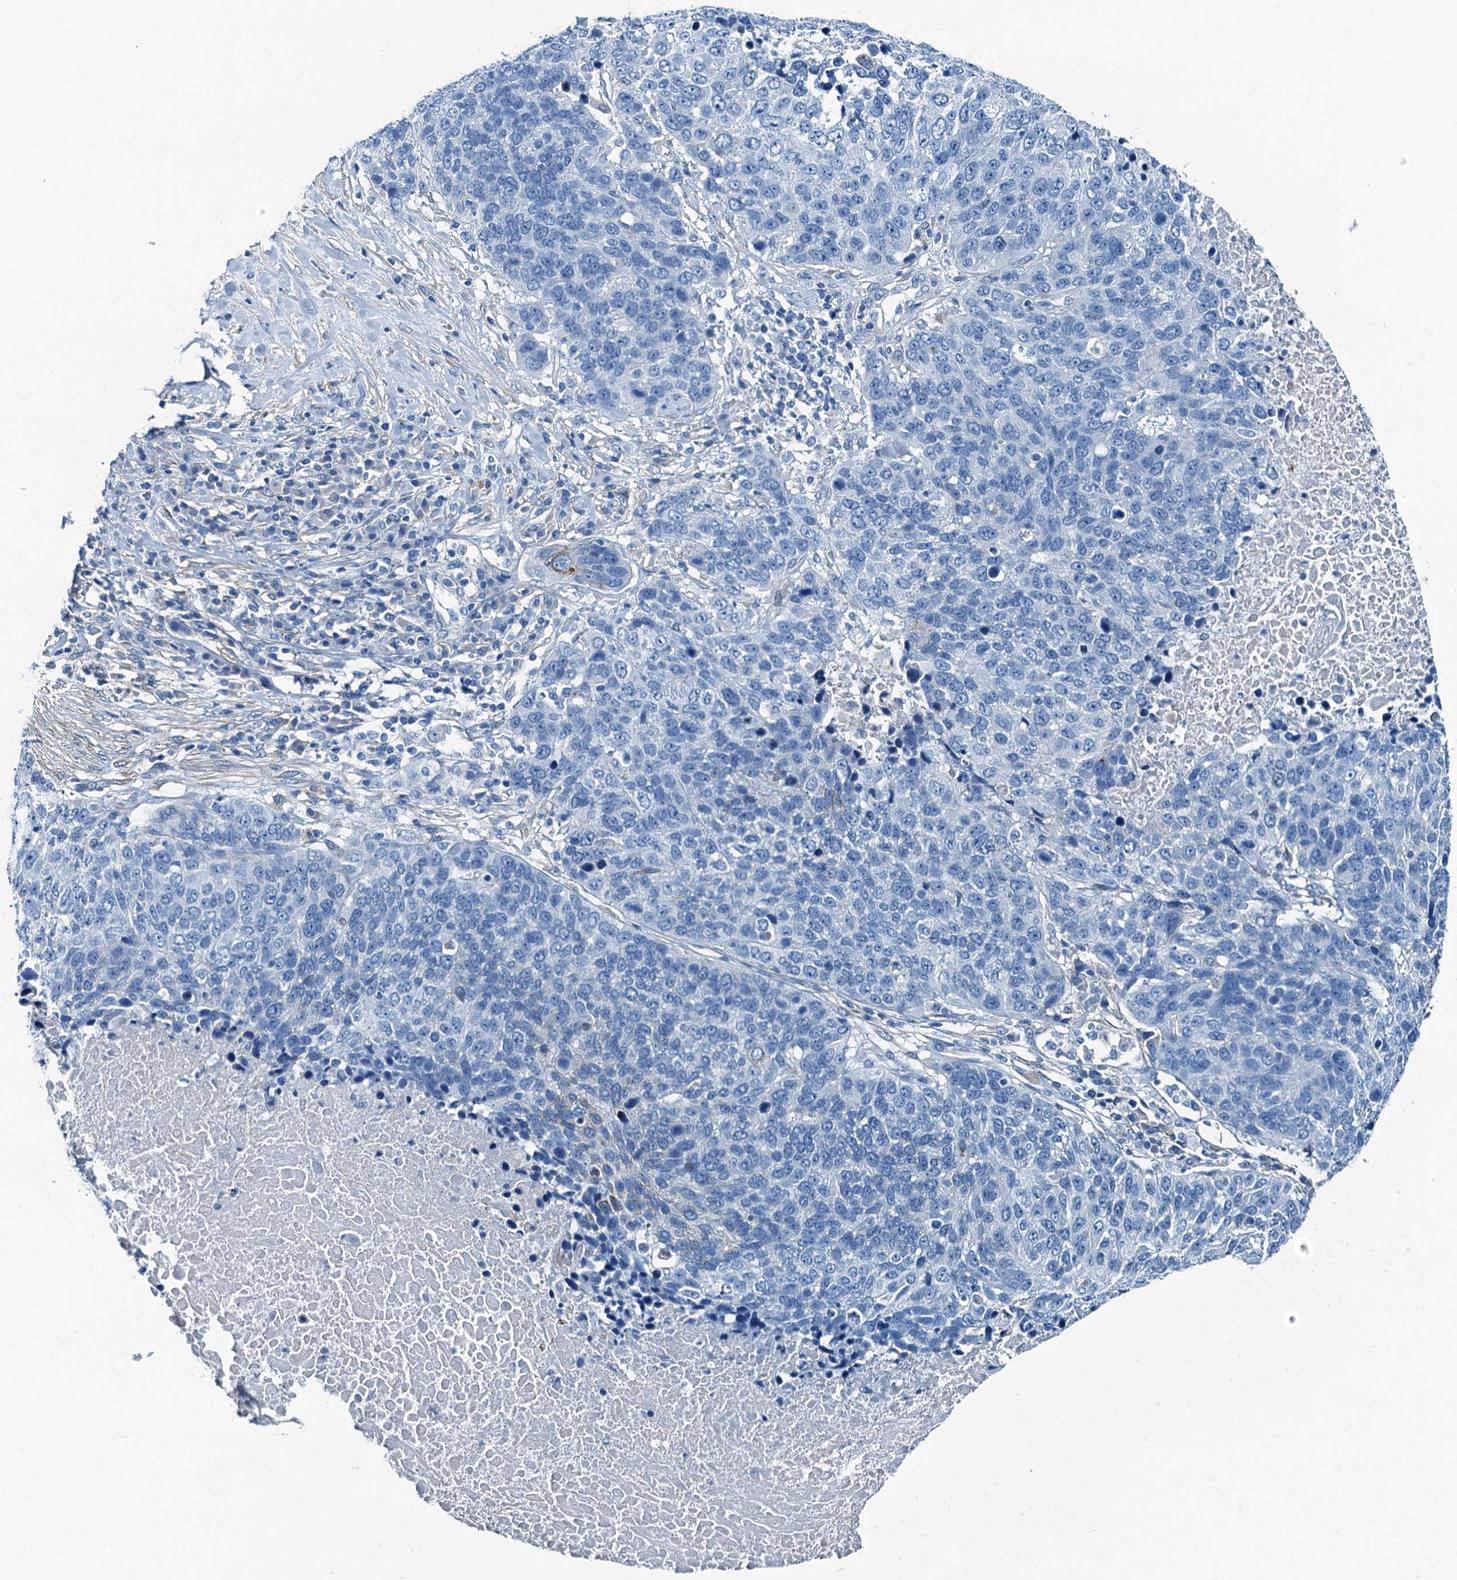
{"staining": {"intensity": "negative", "quantity": "none", "location": "none"}, "tissue": "lung cancer", "cell_type": "Tumor cells", "image_type": "cancer", "snomed": [{"axis": "morphology", "description": "Normal tissue, NOS"}, {"axis": "morphology", "description": "Squamous cell carcinoma, NOS"}, {"axis": "topography", "description": "Lymph node"}, {"axis": "topography", "description": "Lung"}], "caption": "Tumor cells are negative for protein expression in human squamous cell carcinoma (lung).", "gene": "RAB3IL1", "patient": {"sex": "male", "age": 66}}